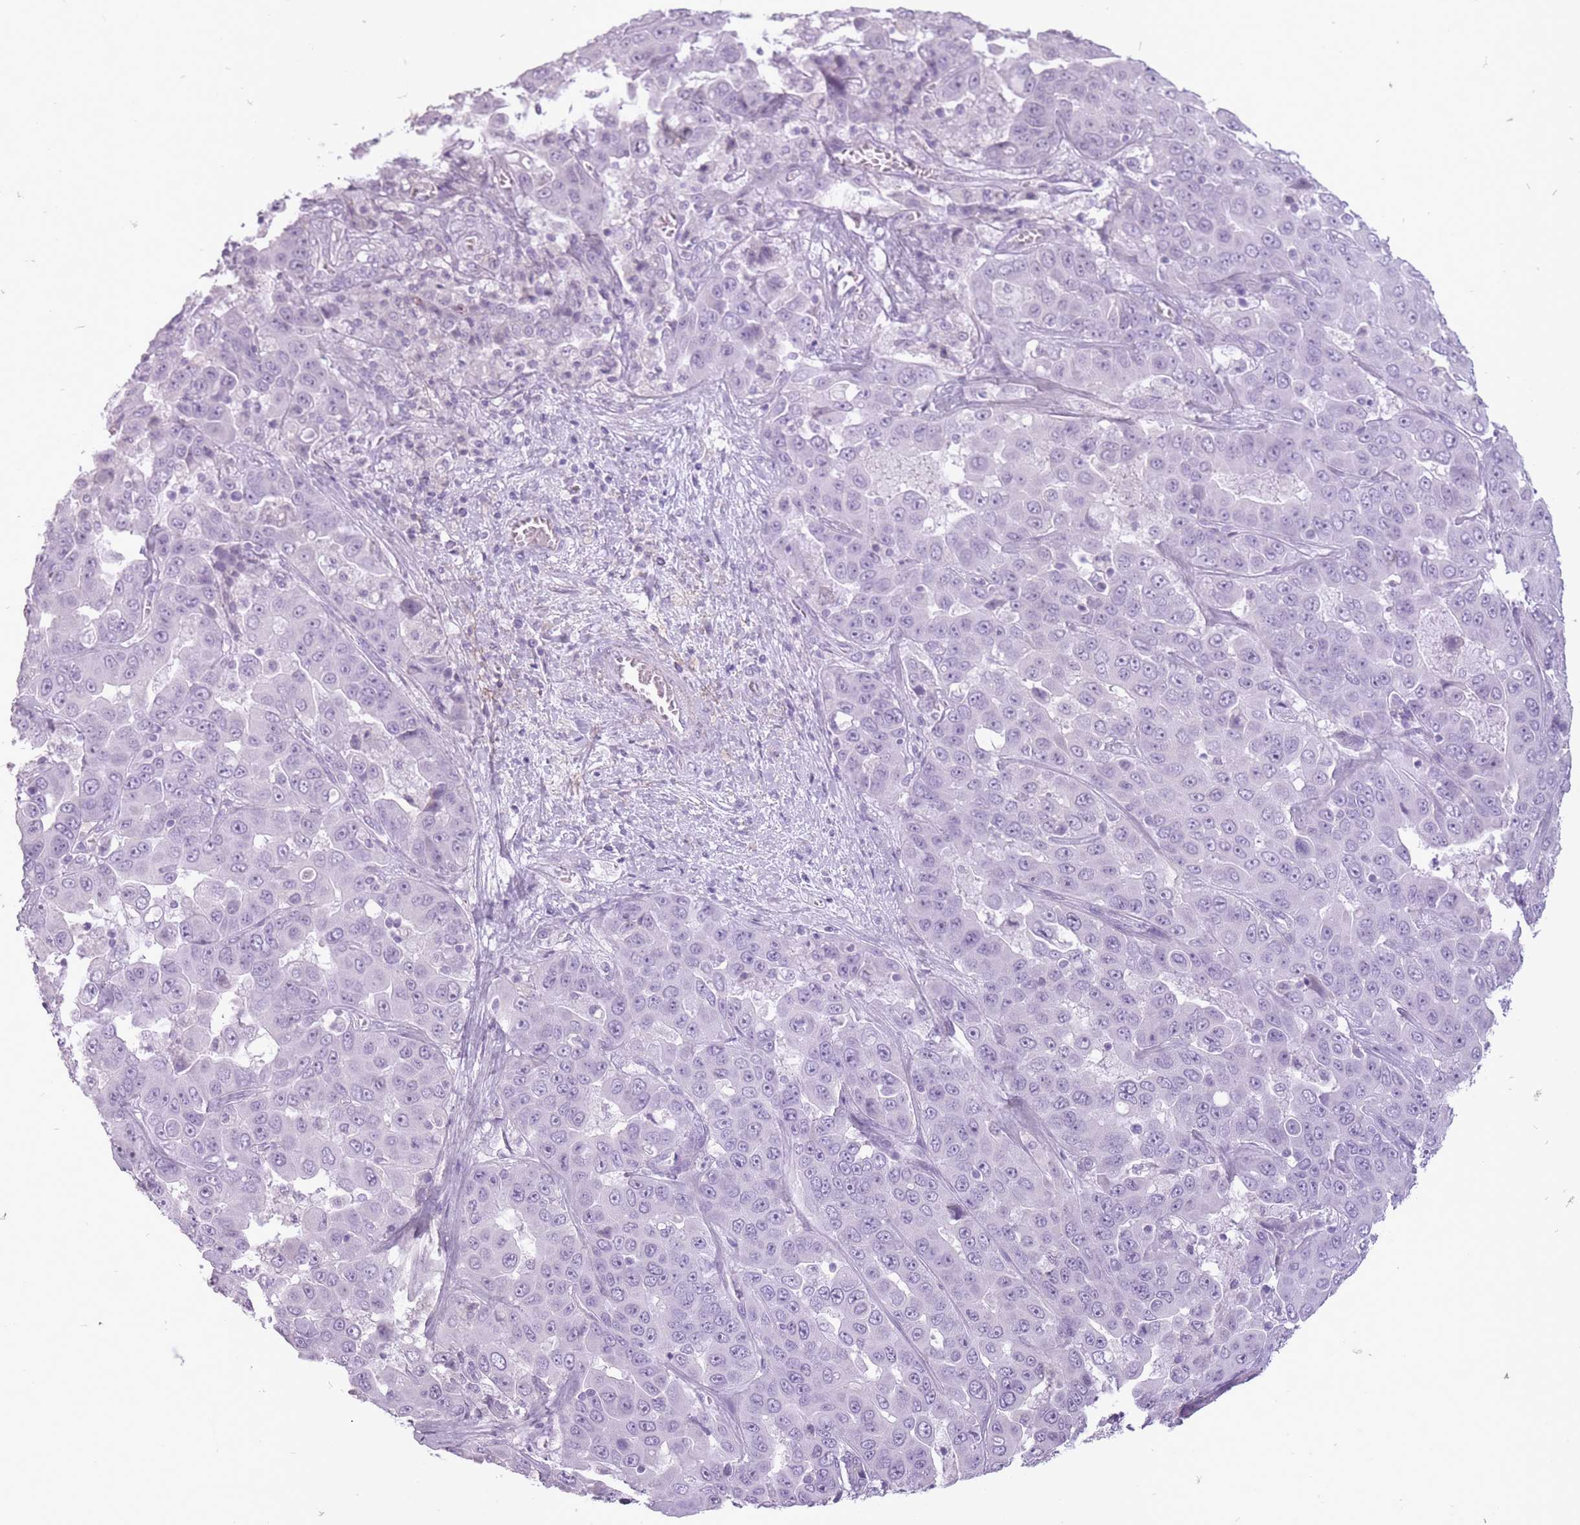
{"staining": {"intensity": "negative", "quantity": "none", "location": "none"}, "tissue": "liver cancer", "cell_type": "Tumor cells", "image_type": "cancer", "snomed": [{"axis": "morphology", "description": "Cholangiocarcinoma"}, {"axis": "topography", "description": "Liver"}], "caption": "This is an IHC histopathology image of liver cancer. There is no expression in tumor cells.", "gene": "RFX4", "patient": {"sex": "female", "age": 52}}